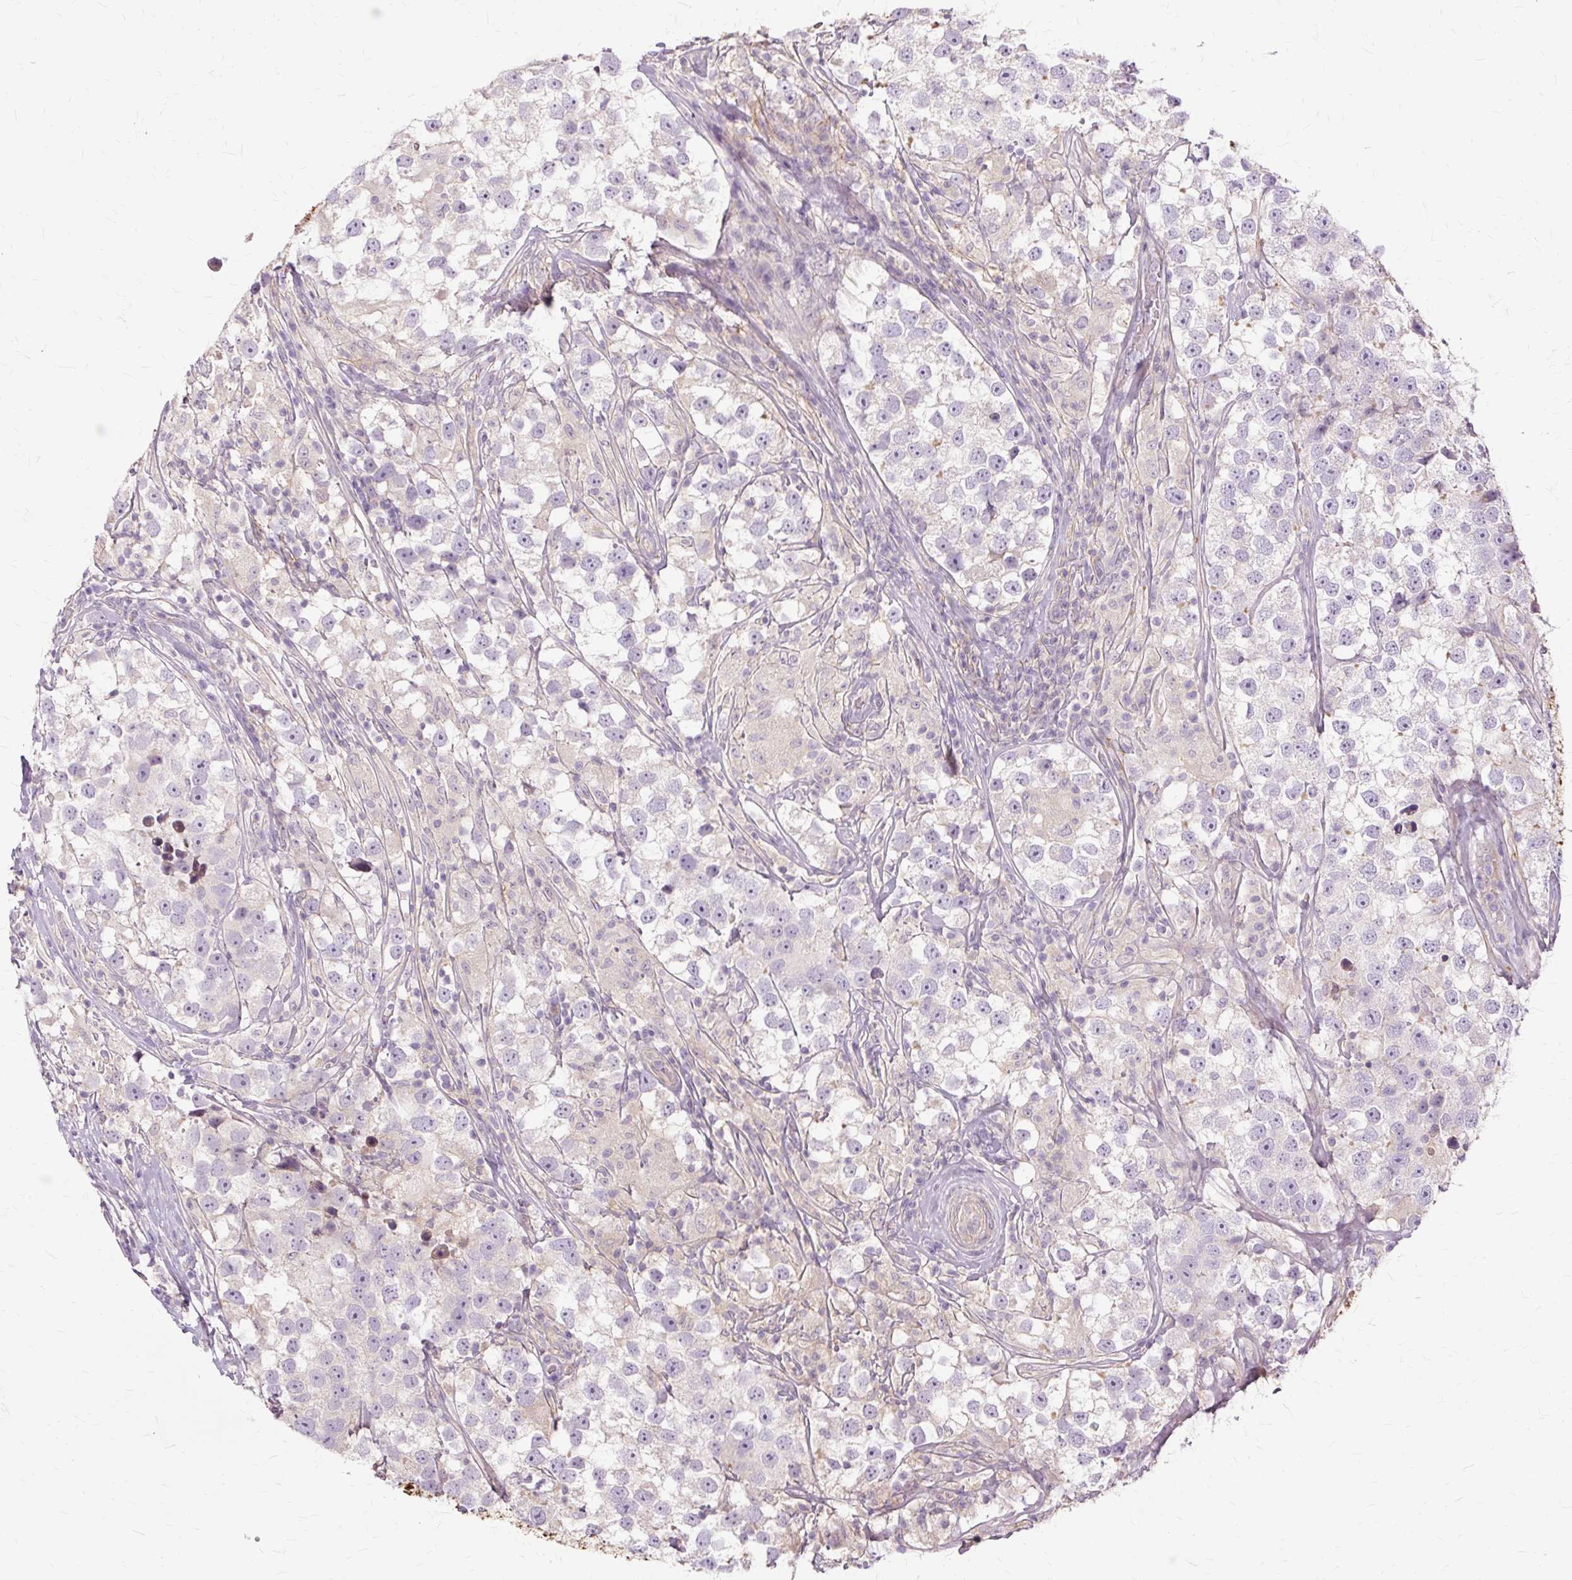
{"staining": {"intensity": "negative", "quantity": "none", "location": "none"}, "tissue": "testis cancer", "cell_type": "Tumor cells", "image_type": "cancer", "snomed": [{"axis": "morphology", "description": "Seminoma, NOS"}, {"axis": "topography", "description": "Testis"}], "caption": "Testis cancer was stained to show a protein in brown. There is no significant expression in tumor cells. (Brightfield microscopy of DAB immunohistochemistry (IHC) at high magnification).", "gene": "TSPAN8", "patient": {"sex": "male", "age": 46}}